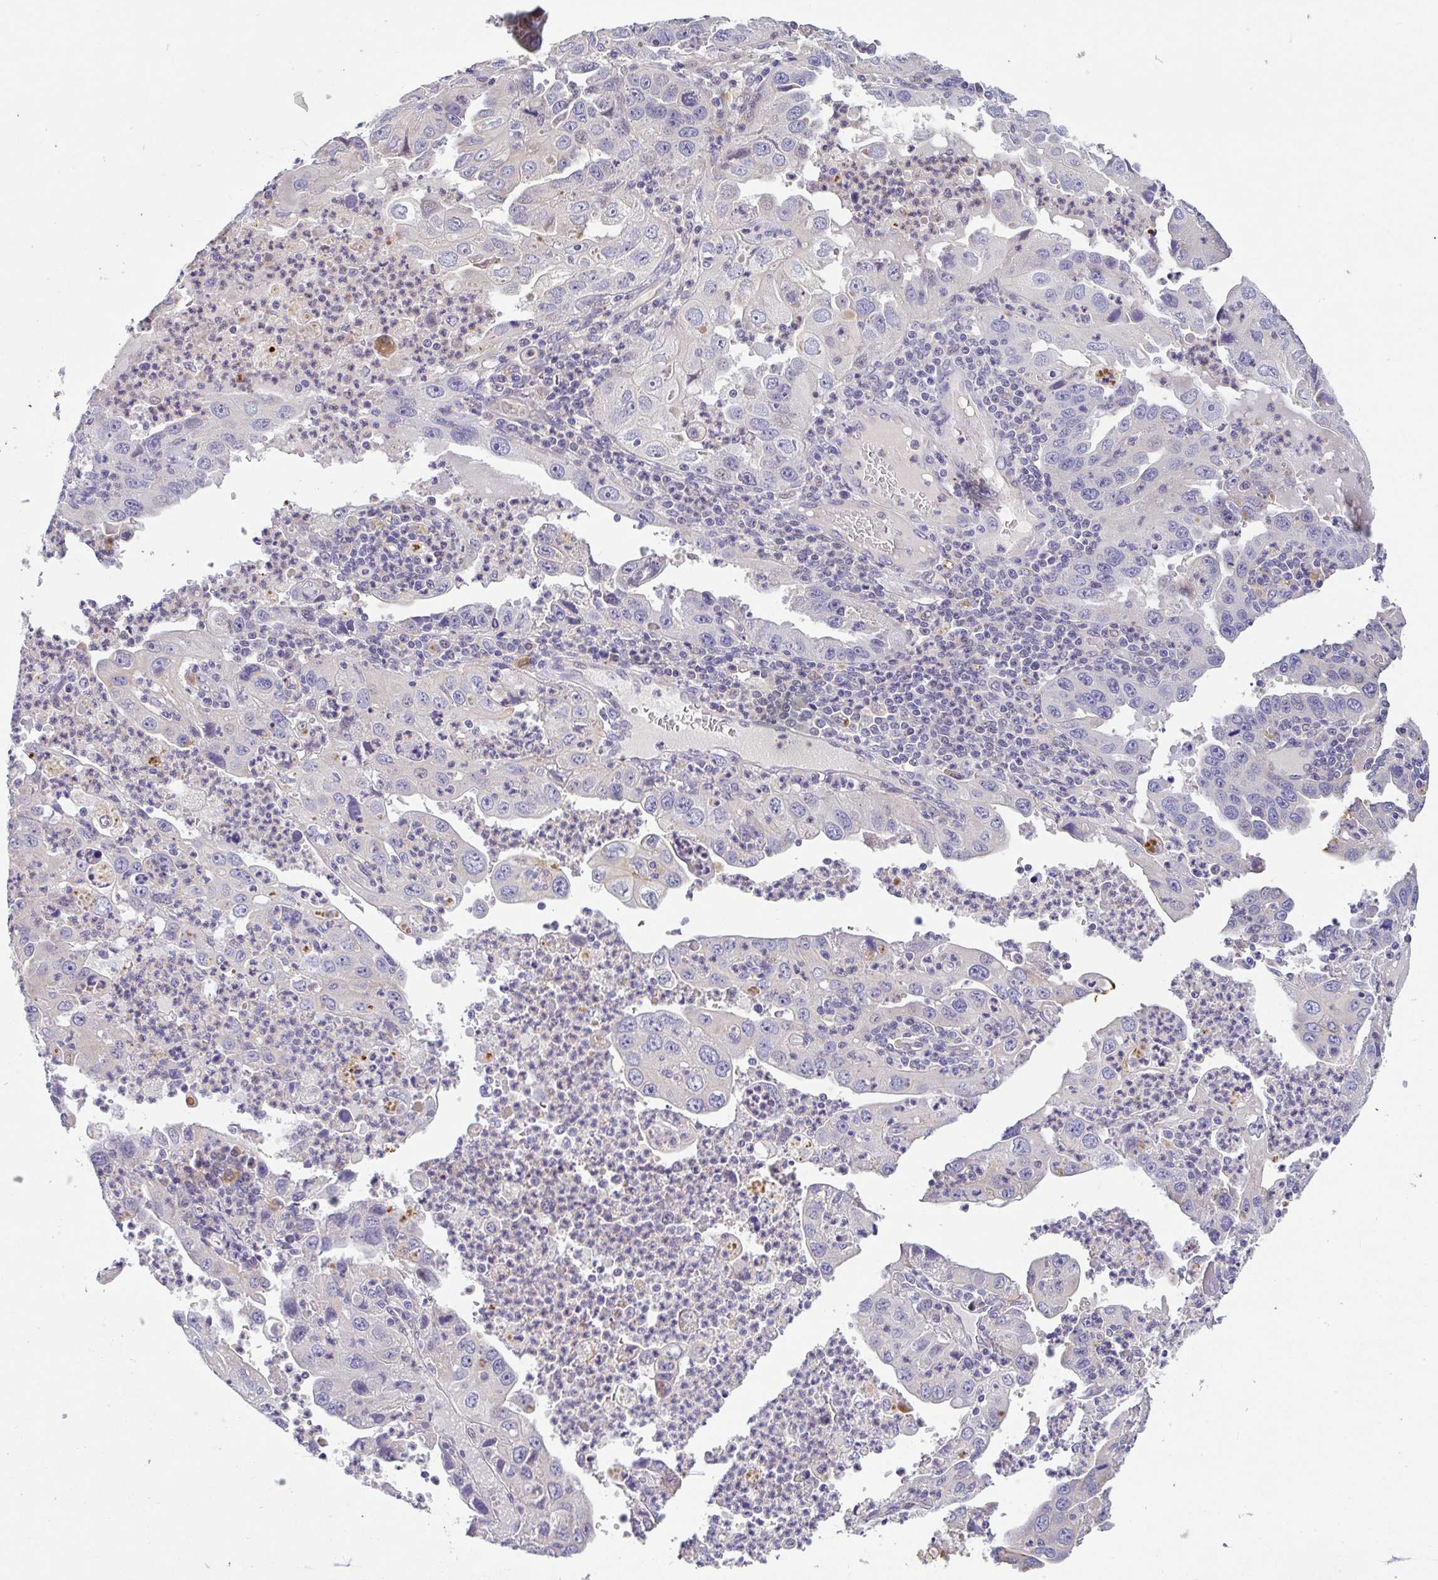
{"staining": {"intensity": "weak", "quantity": "<25%", "location": "cytoplasmic/membranous"}, "tissue": "endometrial cancer", "cell_type": "Tumor cells", "image_type": "cancer", "snomed": [{"axis": "morphology", "description": "Adenocarcinoma, NOS"}, {"axis": "topography", "description": "Uterus"}], "caption": "Human adenocarcinoma (endometrial) stained for a protein using immunohistochemistry (IHC) exhibits no staining in tumor cells.", "gene": "EPN3", "patient": {"sex": "female", "age": 62}}